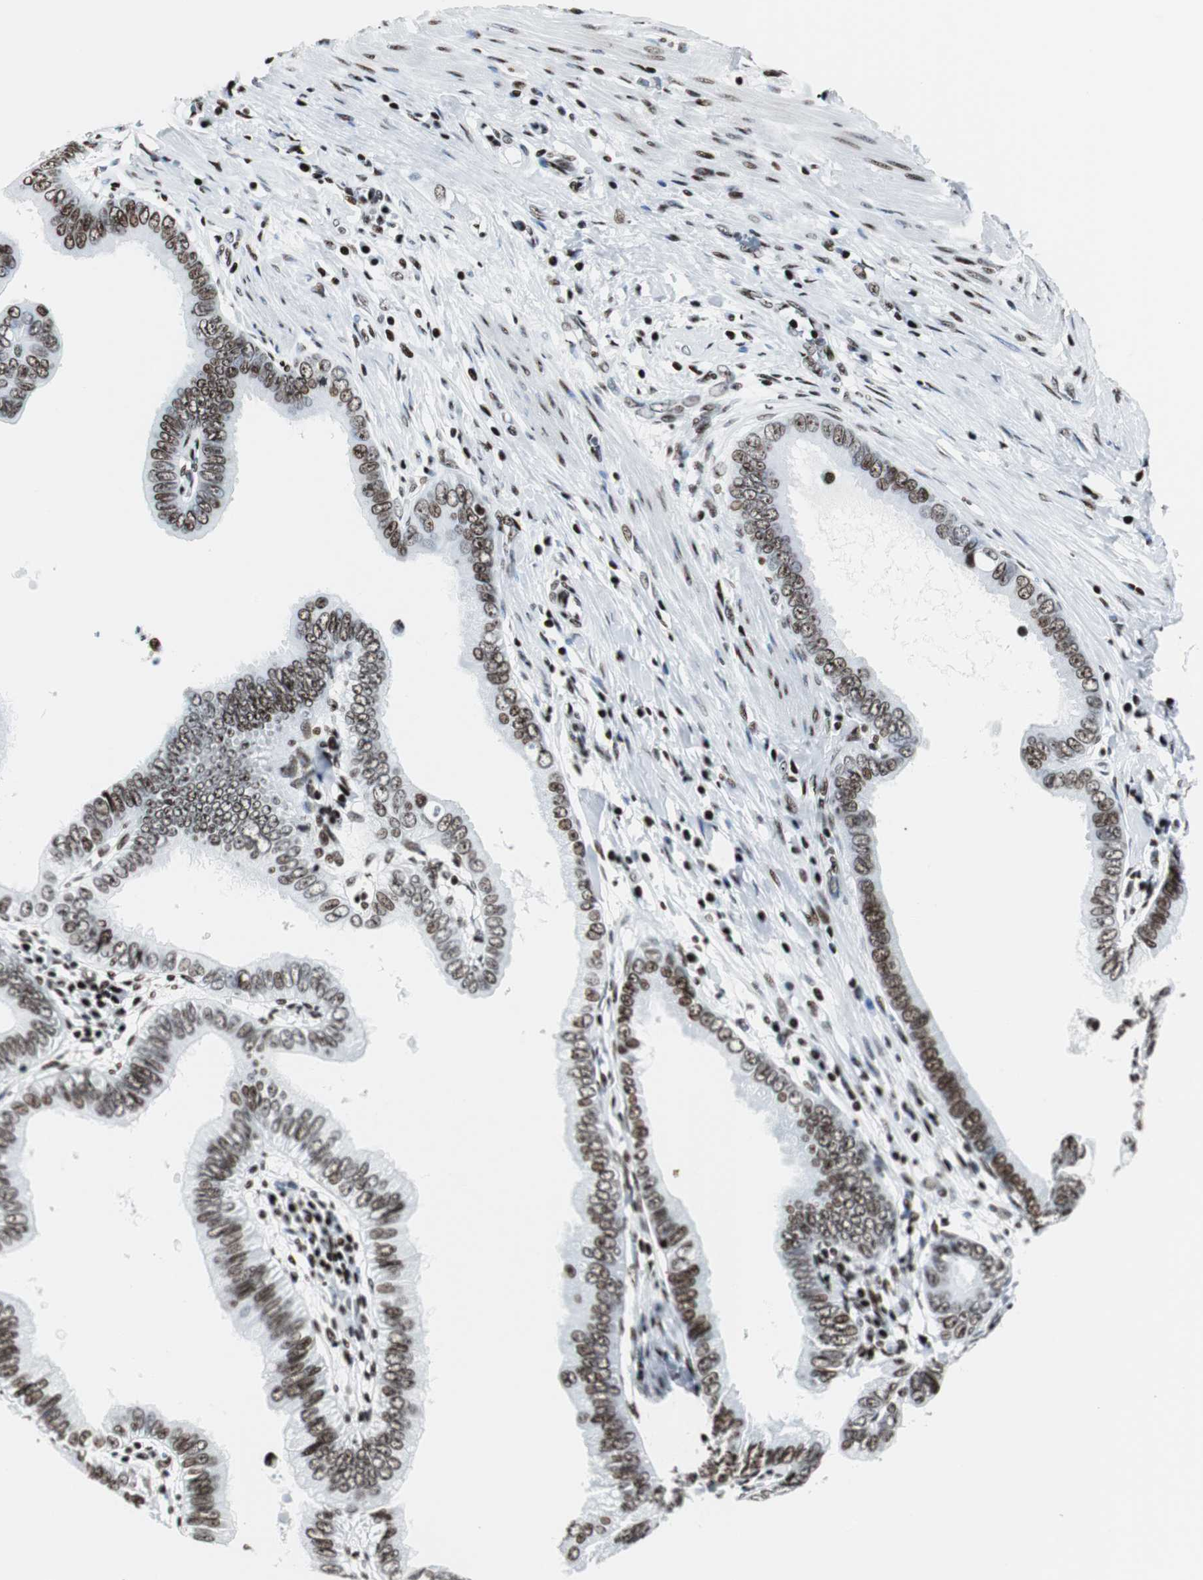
{"staining": {"intensity": "moderate", "quantity": ">75%", "location": "nuclear"}, "tissue": "pancreatic cancer", "cell_type": "Tumor cells", "image_type": "cancer", "snomed": [{"axis": "morphology", "description": "Normal tissue, NOS"}, {"axis": "topography", "description": "Lymph node"}], "caption": "Immunohistochemistry micrograph of human pancreatic cancer stained for a protein (brown), which demonstrates medium levels of moderate nuclear positivity in about >75% of tumor cells.", "gene": "NCL", "patient": {"sex": "male", "age": 50}}